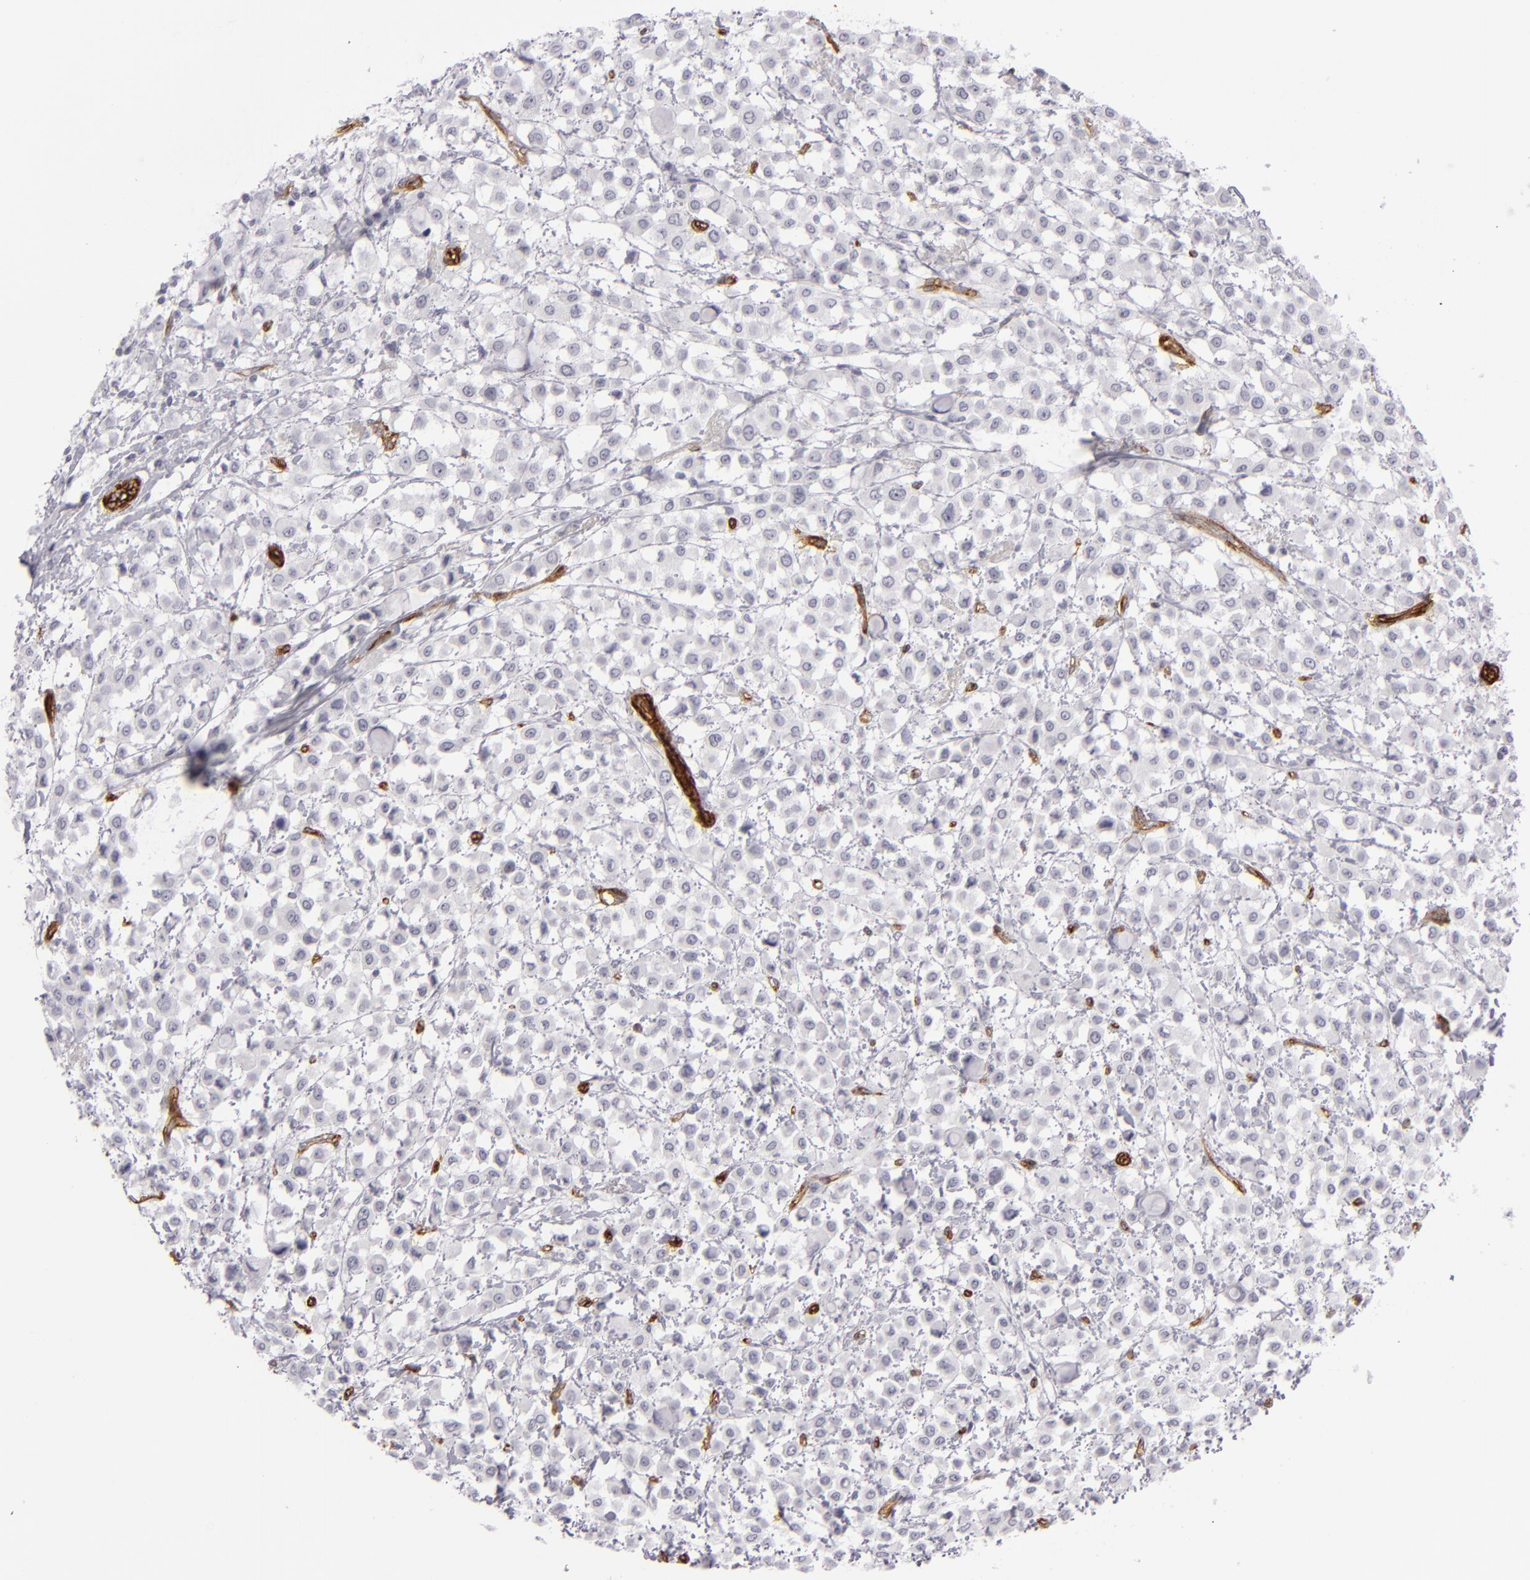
{"staining": {"intensity": "negative", "quantity": "none", "location": "none"}, "tissue": "breast cancer", "cell_type": "Tumor cells", "image_type": "cancer", "snomed": [{"axis": "morphology", "description": "Lobular carcinoma"}, {"axis": "topography", "description": "Breast"}], "caption": "Tumor cells are negative for brown protein staining in breast cancer.", "gene": "MCAM", "patient": {"sex": "female", "age": 85}}